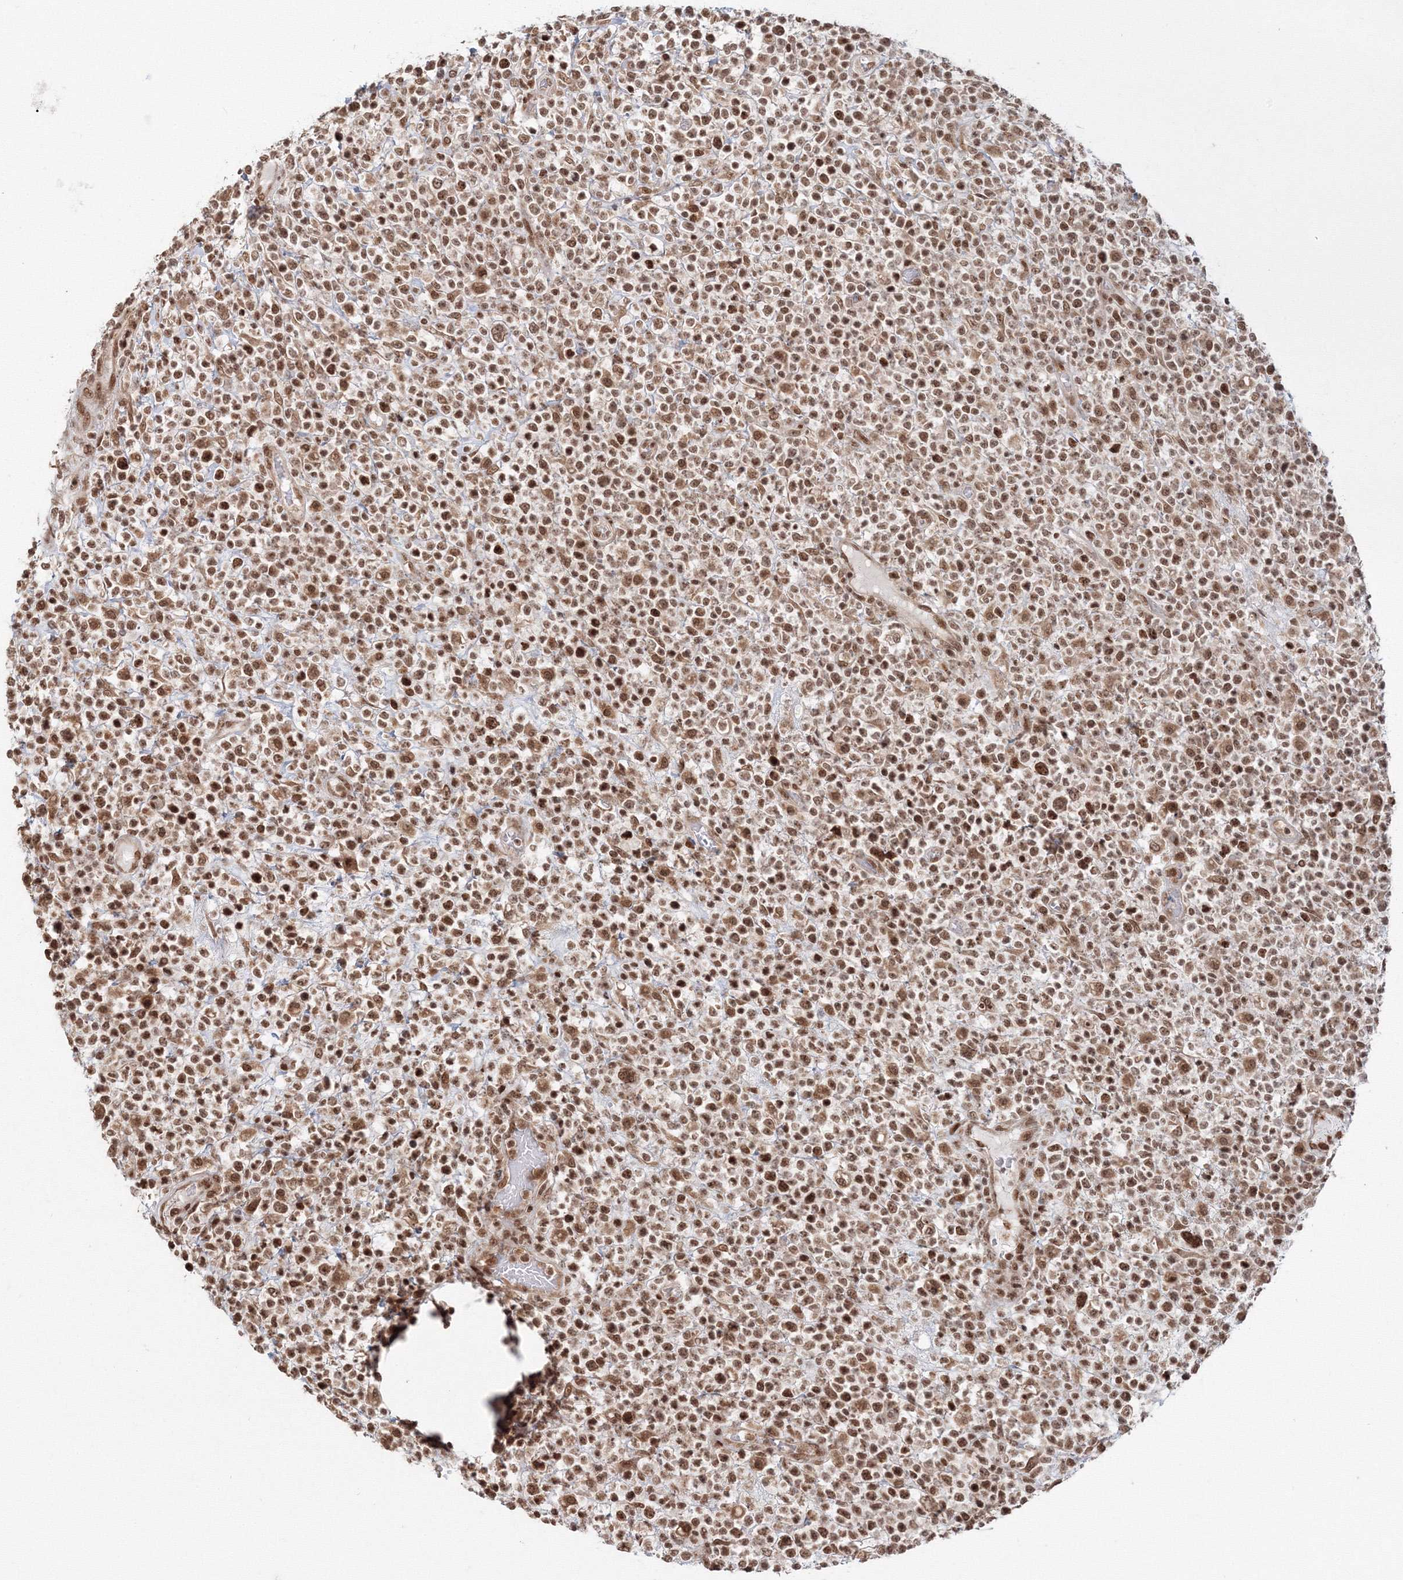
{"staining": {"intensity": "moderate", "quantity": ">75%", "location": "nuclear"}, "tissue": "lymphoma", "cell_type": "Tumor cells", "image_type": "cancer", "snomed": [{"axis": "morphology", "description": "Malignant lymphoma, non-Hodgkin's type, High grade"}, {"axis": "topography", "description": "Colon"}], "caption": "Immunohistochemistry (IHC) (DAB) staining of malignant lymphoma, non-Hodgkin's type (high-grade) displays moderate nuclear protein positivity in approximately >75% of tumor cells.", "gene": "KIF20A", "patient": {"sex": "female", "age": 53}}